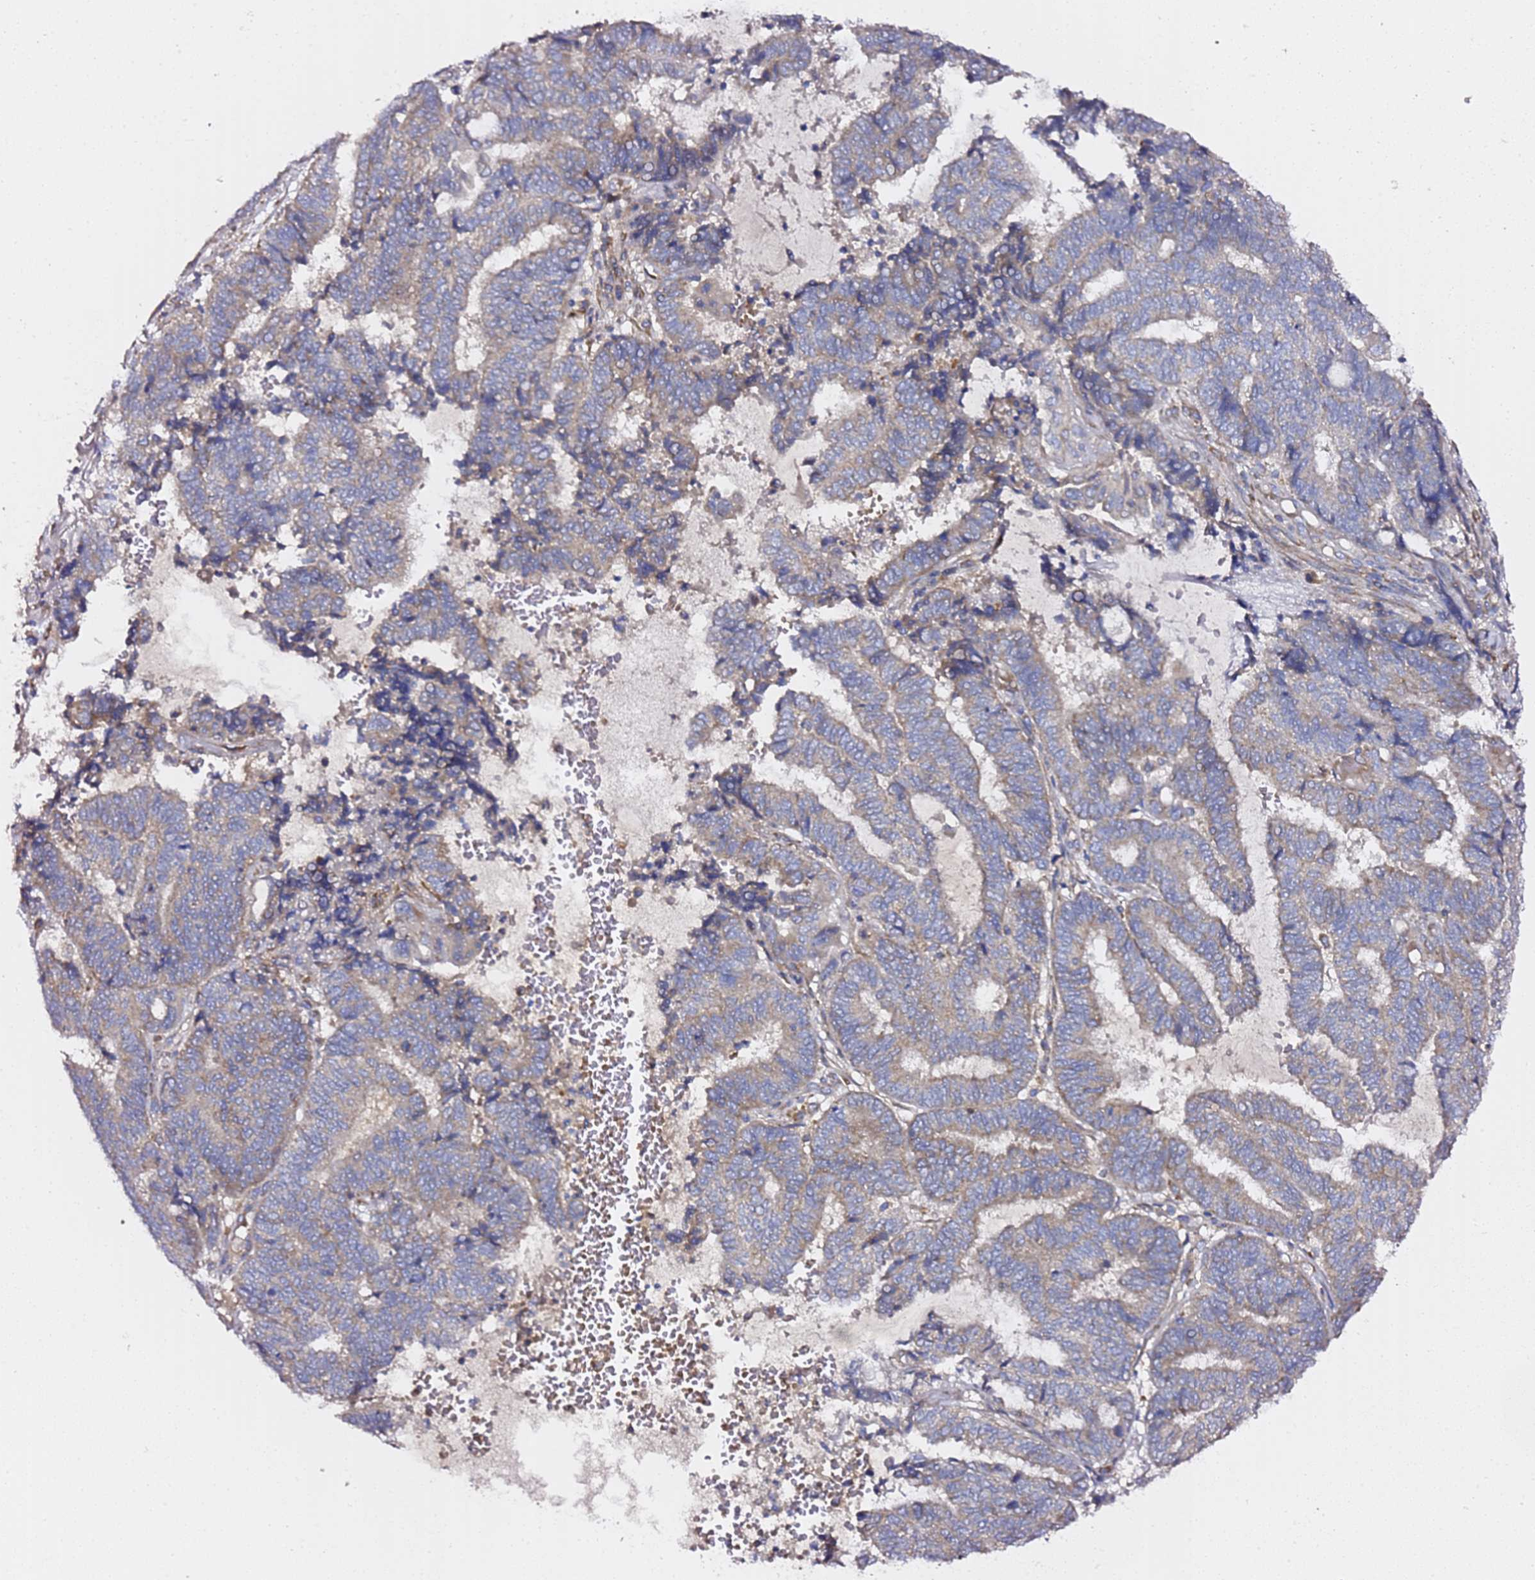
{"staining": {"intensity": "weak", "quantity": "25%-75%", "location": "cytoplasmic/membranous"}, "tissue": "endometrial cancer", "cell_type": "Tumor cells", "image_type": "cancer", "snomed": [{"axis": "morphology", "description": "Adenocarcinoma, NOS"}, {"axis": "topography", "description": "Uterus"}, {"axis": "topography", "description": "Endometrium"}], "caption": "Weak cytoplasmic/membranous protein expression is seen in approximately 25%-75% of tumor cells in adenocarcinoma (endometrial). The protein of interest is shown in brown color, while the nuclei are stained blue.", "gene": "C19orf12", "patient": {"sex": "female", "age": 70}}